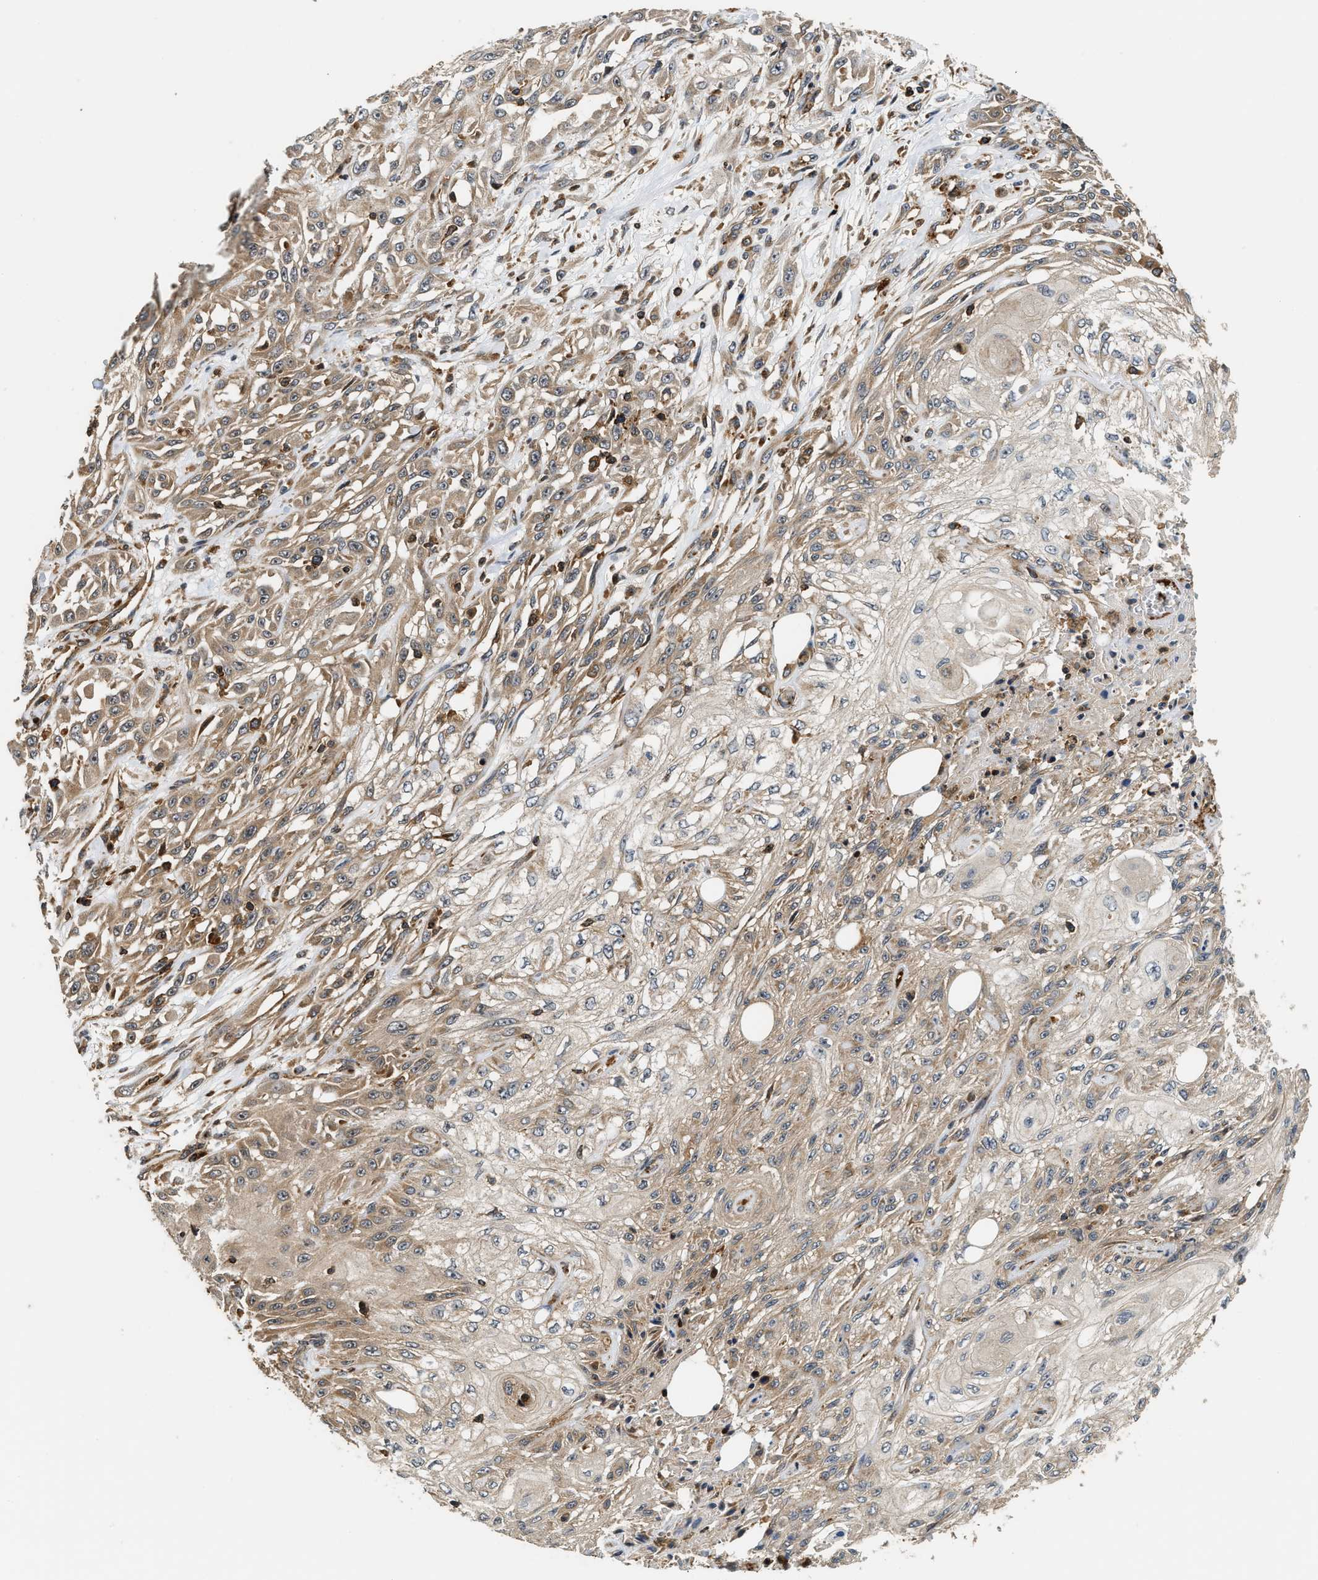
{"staining": {"intensity": "weak", "quantity": ">75%", "location": "cytoplasmic/membranous"}, "tissue": "skin cancer", "cell_type": "Tumor cells", "image_type": "cancer", "snomed": [{"axis": "morphology", "description": "Squamous cell carcinoma, NOS"}, {"axis": "morphology", "description": "Squamous cell carcinoma, metastatic, NOS"}, {"axis": "topography", "description": "Skin"}, {"axis": "topography", "description": "Lymph node"}], "caption": "Immunohistochemical staining of skin metastatic squamous cell carcinoma exhibits low levels of weak cytoplasmic/membranous protein expression in approximately >75% of tumor cells. (Stains: DAB (3,3'-diaminobenzidine) in brown, nuclei in blue, Microscopy: brightfield microscopy at high magnification).", "gene": "SNX5", "patient": {"sex": "male", "age": 75}}